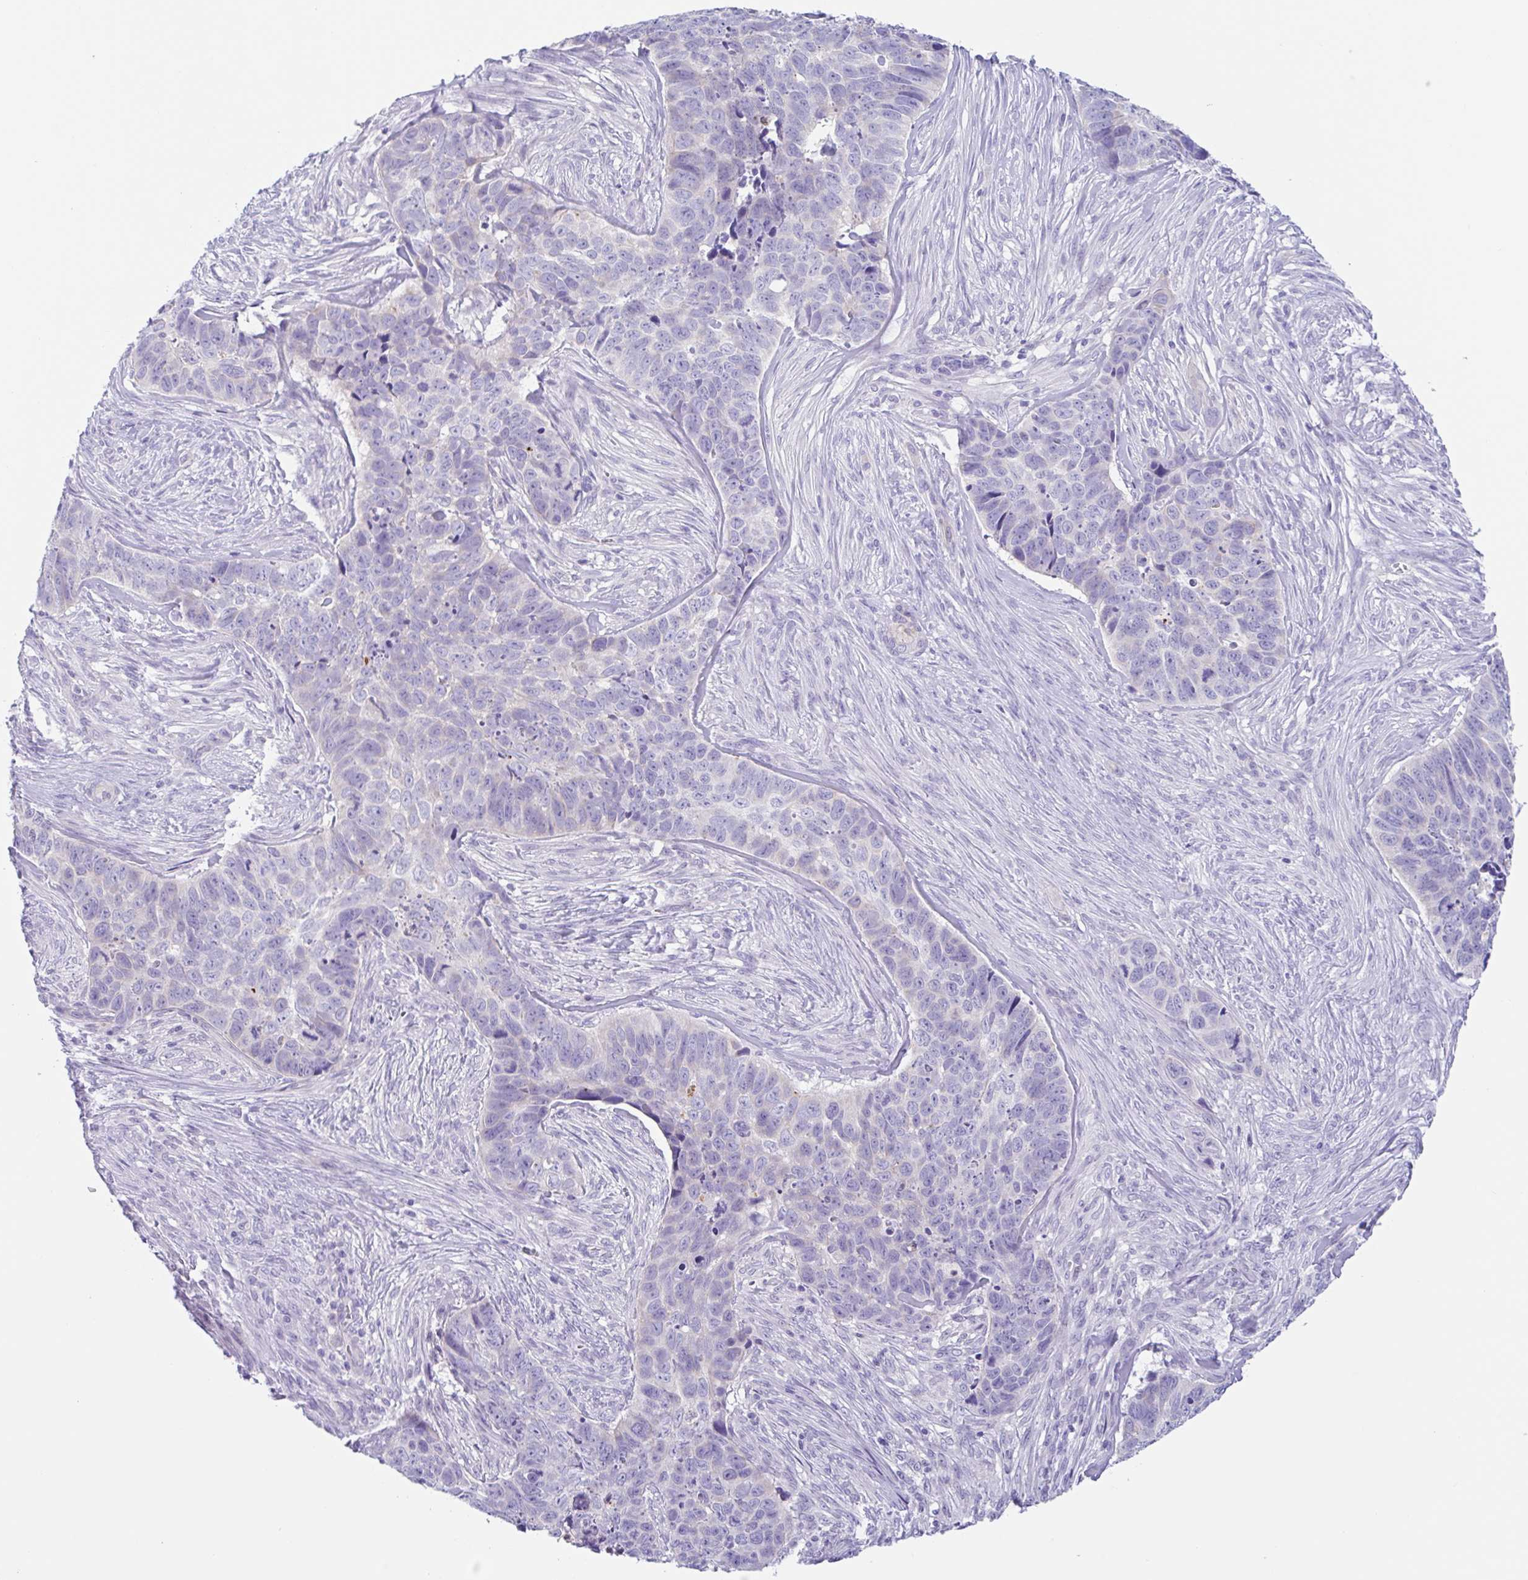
{"staining": {"intensity": "negative", "quantity": "none", "location": "none"}, "tissue": "skin cancer", "cell_type": "Tumor cells", "image_type": "cancer", "snomed": [{"axis": "morphology", "description": "Basal cell carcinoma"}, {"axis": "topography", "description": "Skin"}], "caption": "DAB immunohistochemical staining of human skin cancer (basal cell carcinoma) exhibits no significant positivity in tumor cells.", "gene": "OR6N2", "patient": {"sex": "female", "age": 82}}